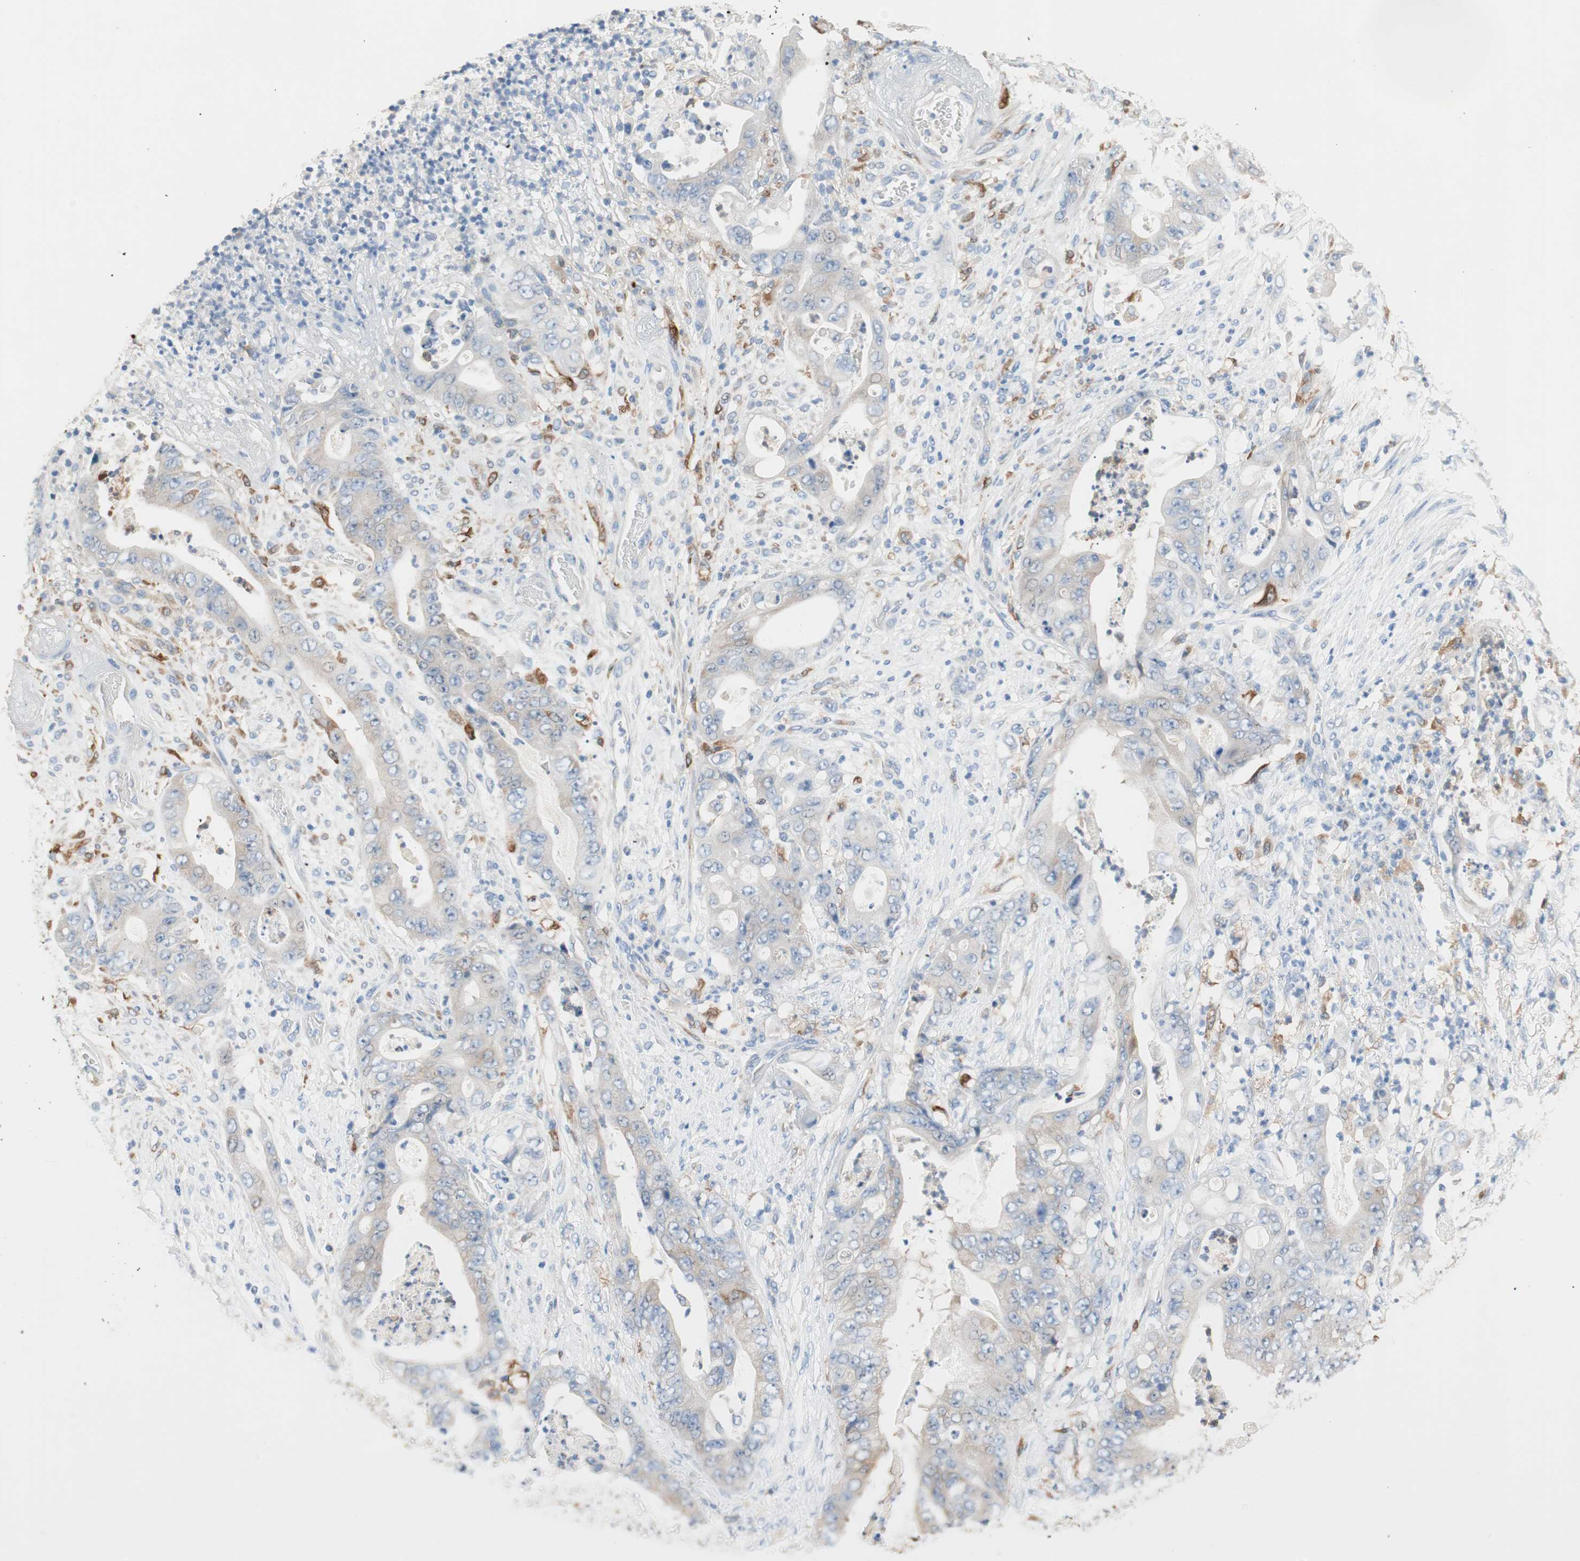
{"staining": {"intensity": "weak", "quantity": "25%-75%", "location": "cytoplasmic/membranous"}, "tissue": "stomach cancer", "cell_type": "Tumor cells", "image_type": "cancer", "snomed": [{"axis": "morphology", "description": "Adenocarcinoma, NOS"}, {"axis": "topography", "description": "Stomach"}], "caption": "A photomicrograph showing weak cytoplasmic/membranous staining in about 25%-75% of tumor cells in stomach cancer, as visualized by brown immunohistochemical staining.", "gene": "GLUL", "patient": {"sex": "female", "age": 73}}